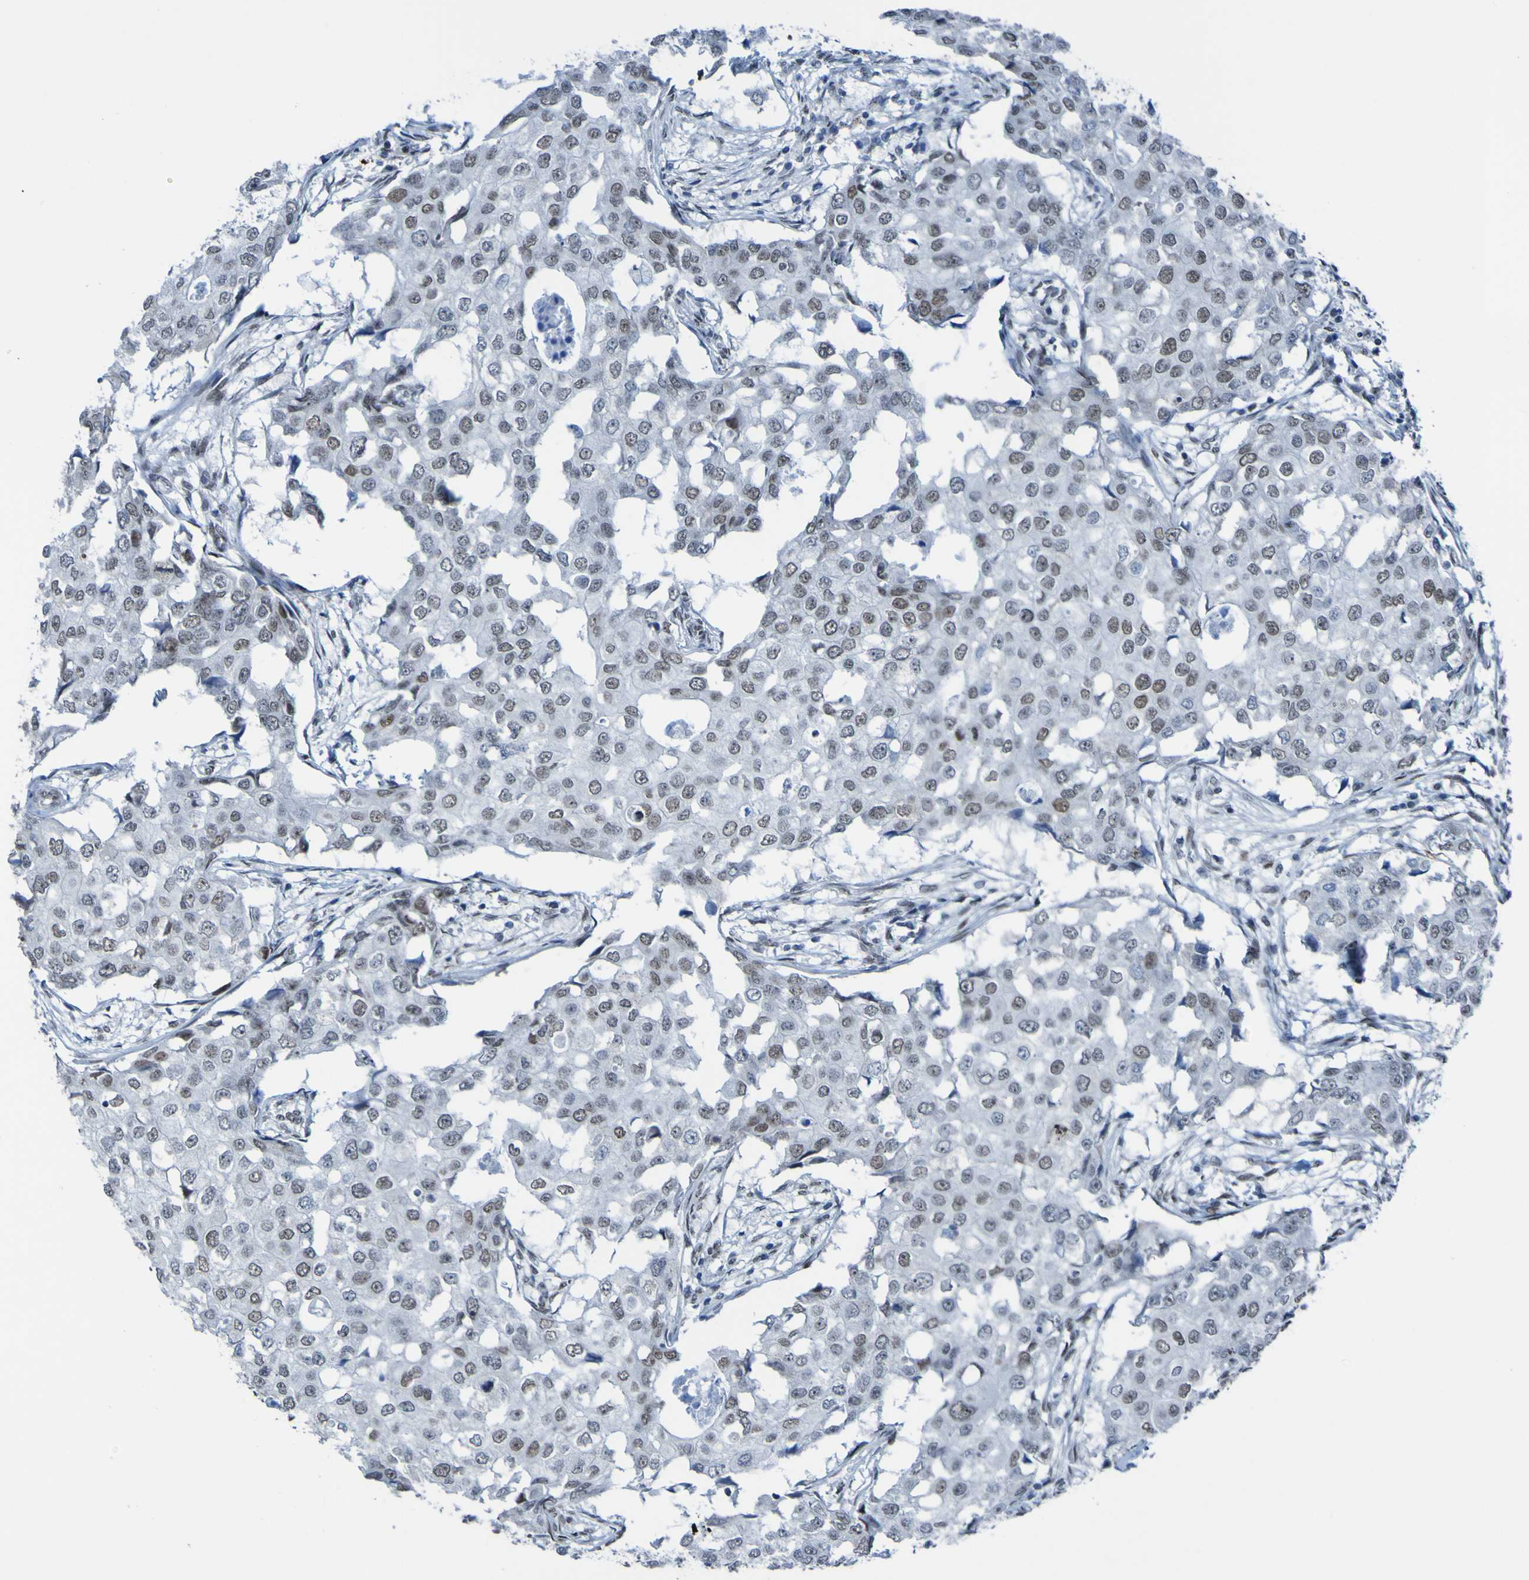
{"staining": {"intensity": "moderate", "quantity": "25%-75%", "location": "nuclear"}, "tissue": "breast cancer", "cell_type": "Tumor cells", "image_type": "cancer", "snomed": [{"axis": "morphology", "description": "Duct carcinoma"}, {"axis": "topography", "description": "Breast"}], "caption": "Immunohistochemistry of breast cancer shows medium levels of moderate nuclear expression in approximately 25%-75% of tumor cells.", "gene": "PHF2", "patient": {"sex": "female", "age": 27}}